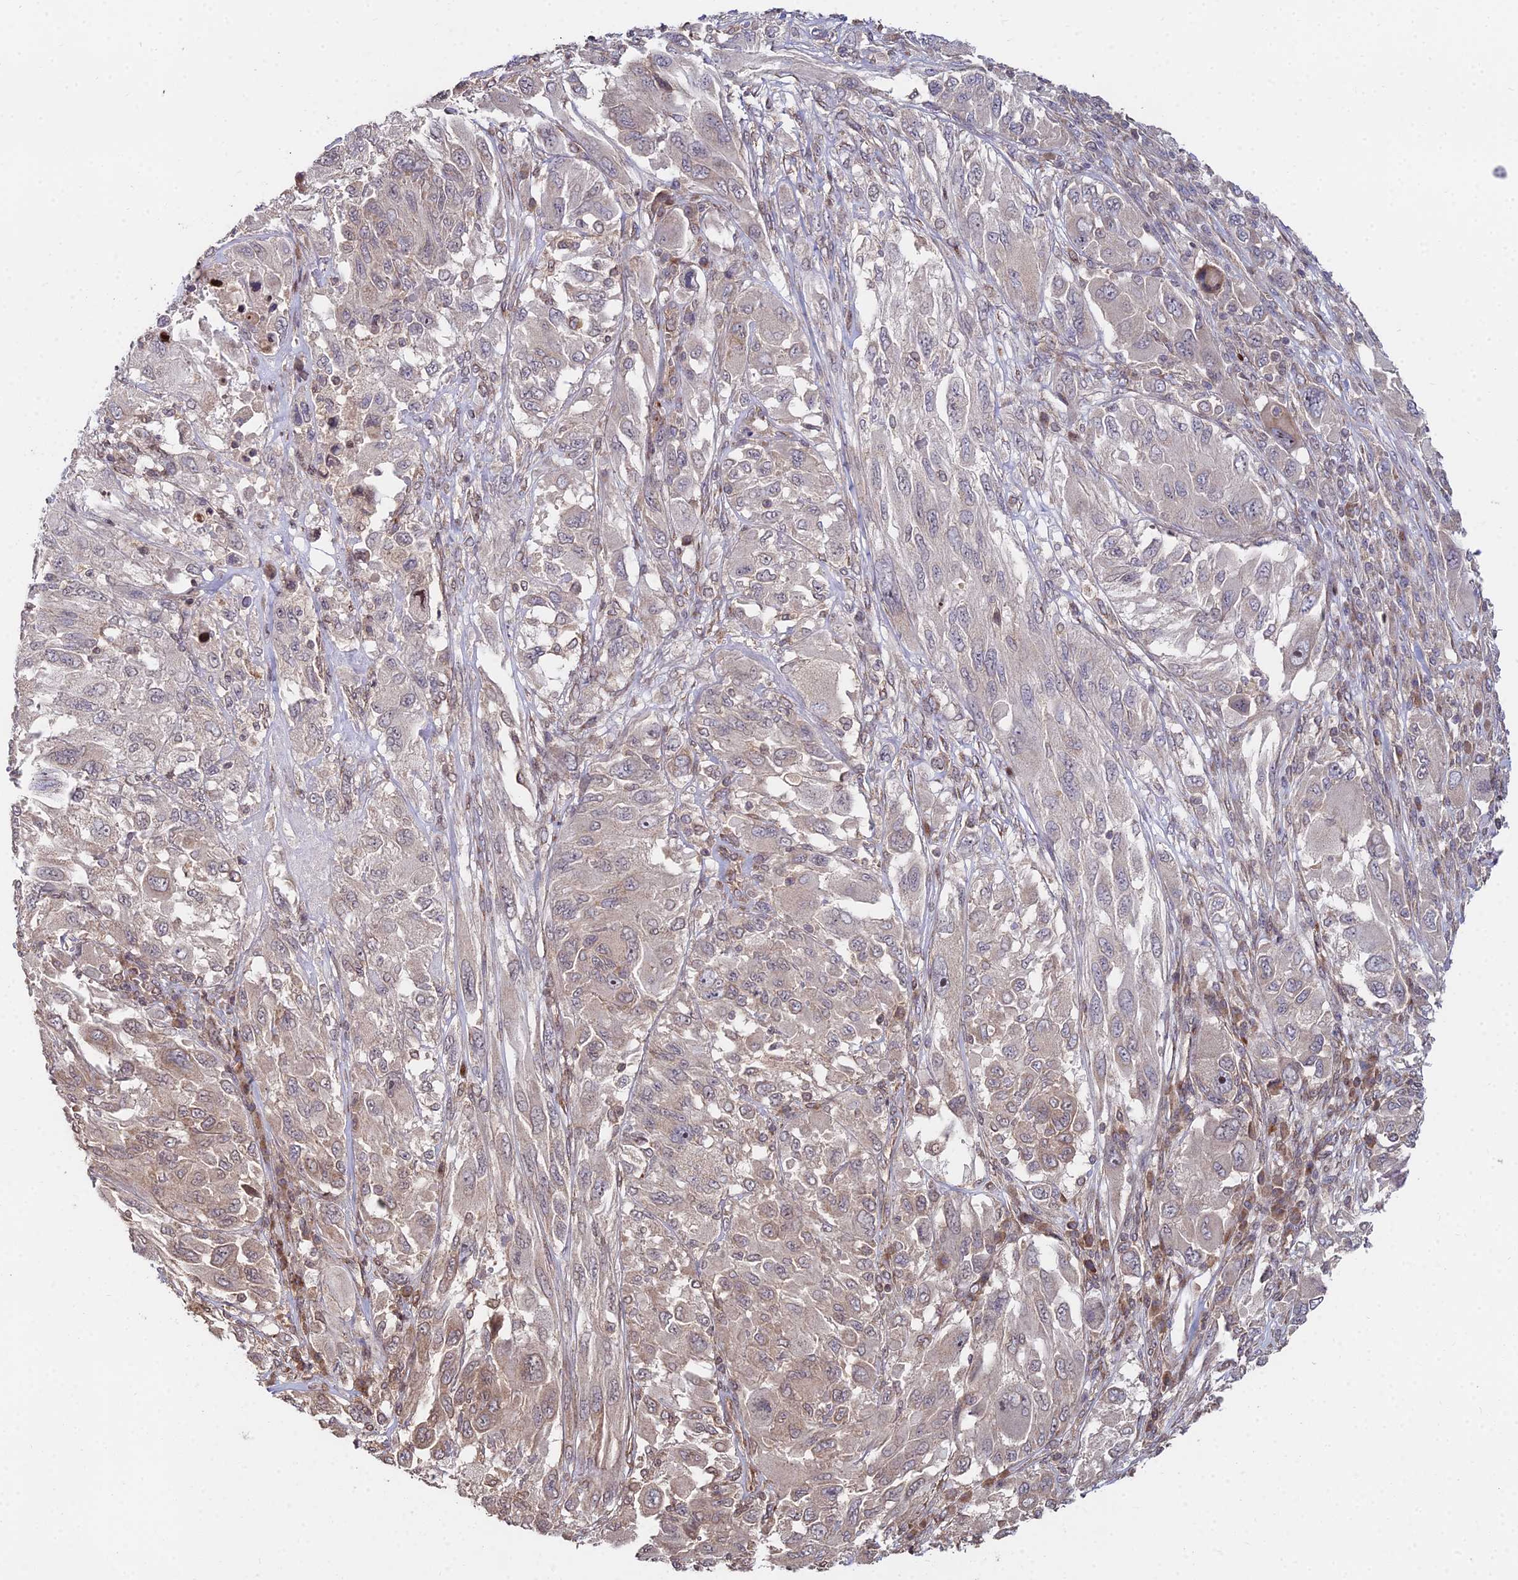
{"staining": {"intensity": "weak", "quantity": "25%-75%", "location": "cytoplasmic/membranous,nuclear"}, "tissue": "melanoma", "cell_type": "Tumor cells", "image_type": "cancer", "snomed": [{"axis": "morphology", "description": "Malignant melanoma, NOS"}, {"axis": "topography", "description": "Skin"}], "caption": "This is an image of immunohistochemistry (IHC) staining of malignant melanoma, which shows weak expression in the cytoplasmic/membranous and nuclear of tumor cells.", "gene": "RBMS2", "patient": {"sex": "female", "age": 91}}